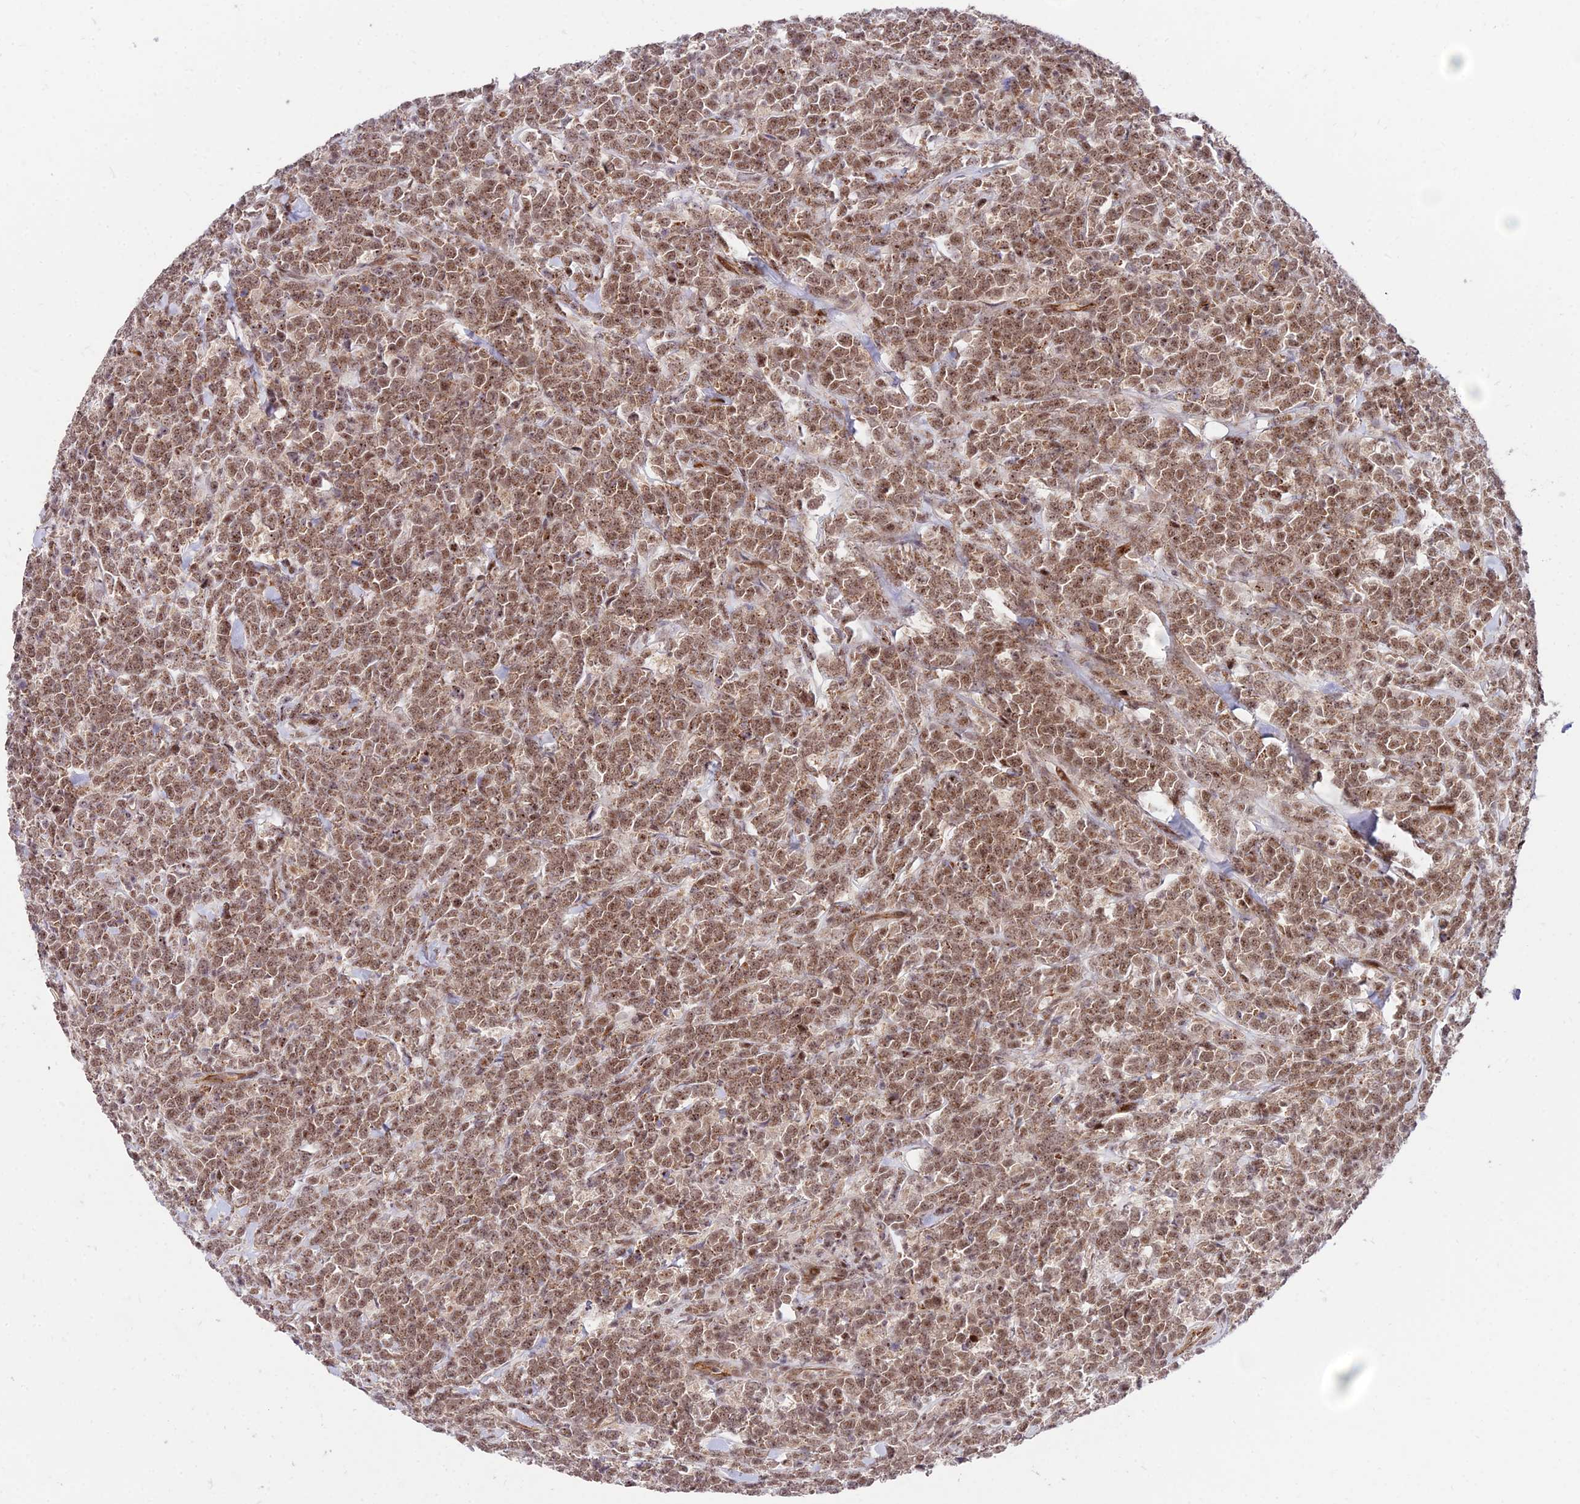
{"staining": {"intensity": "moderate", "quantity": ">75%", "location": "nuclear"}, "tissue": "lymphoma", "cell_type": "Tumor cells", "image_type": "cancer", "snomed": [{"axis": "morphology", "description": "Malignant lymphoma, non-Hodgkin's type, High grade"}, {"axis": "topography", "description": "Small intestine"}], "caption": "Malignant lymphoma, non-Hodgkin's type (high-grade) stained for a protein (brown) demonstrates moderate nuclear positive expression in approximately >75% of tumor cells.", "gene": "ZNF85", "patient": {"sex": "male", "age": 8}}